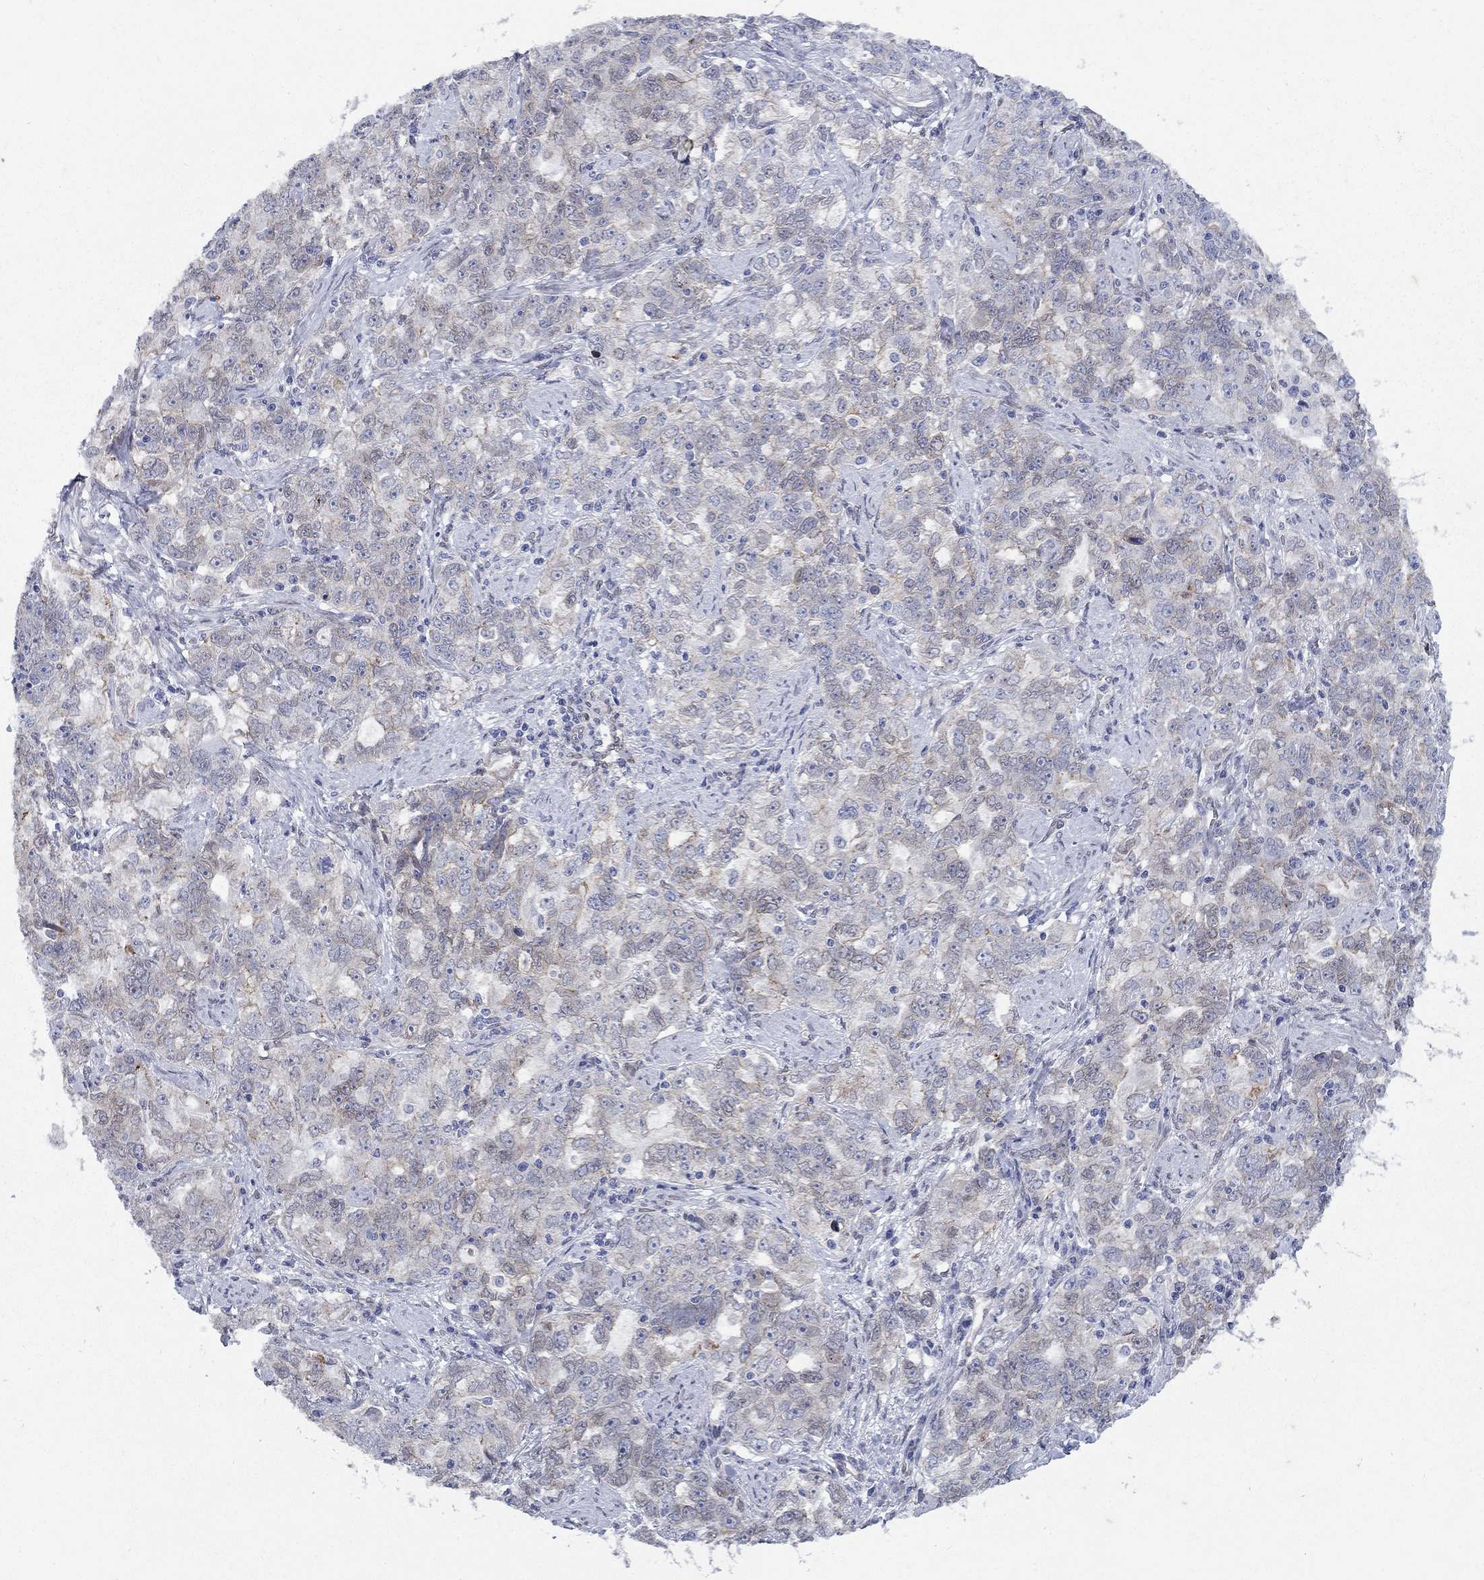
{"staining": {"intensity": "weak", "quantity": "<25%", "location": "cytoplasmic/membranous"}, "tissue": "ovarian cancer", "cell_type": "Tumor cells", "image_type": "cancer", "snomed": [{"axis": "morphology", "description": "Cystadenocarcinoma, serous, NOS"}, {"axis": "topography", "description": "Ovary"}], "caption": "An IHC micrograph of ovarian serous cystadenocarcinoma is shown. There is no staining in tumor cells of ovarian serous cystadenocarcinoma.", "gene": "EMC9", "patient": {"sex": "female", "age": 51}}